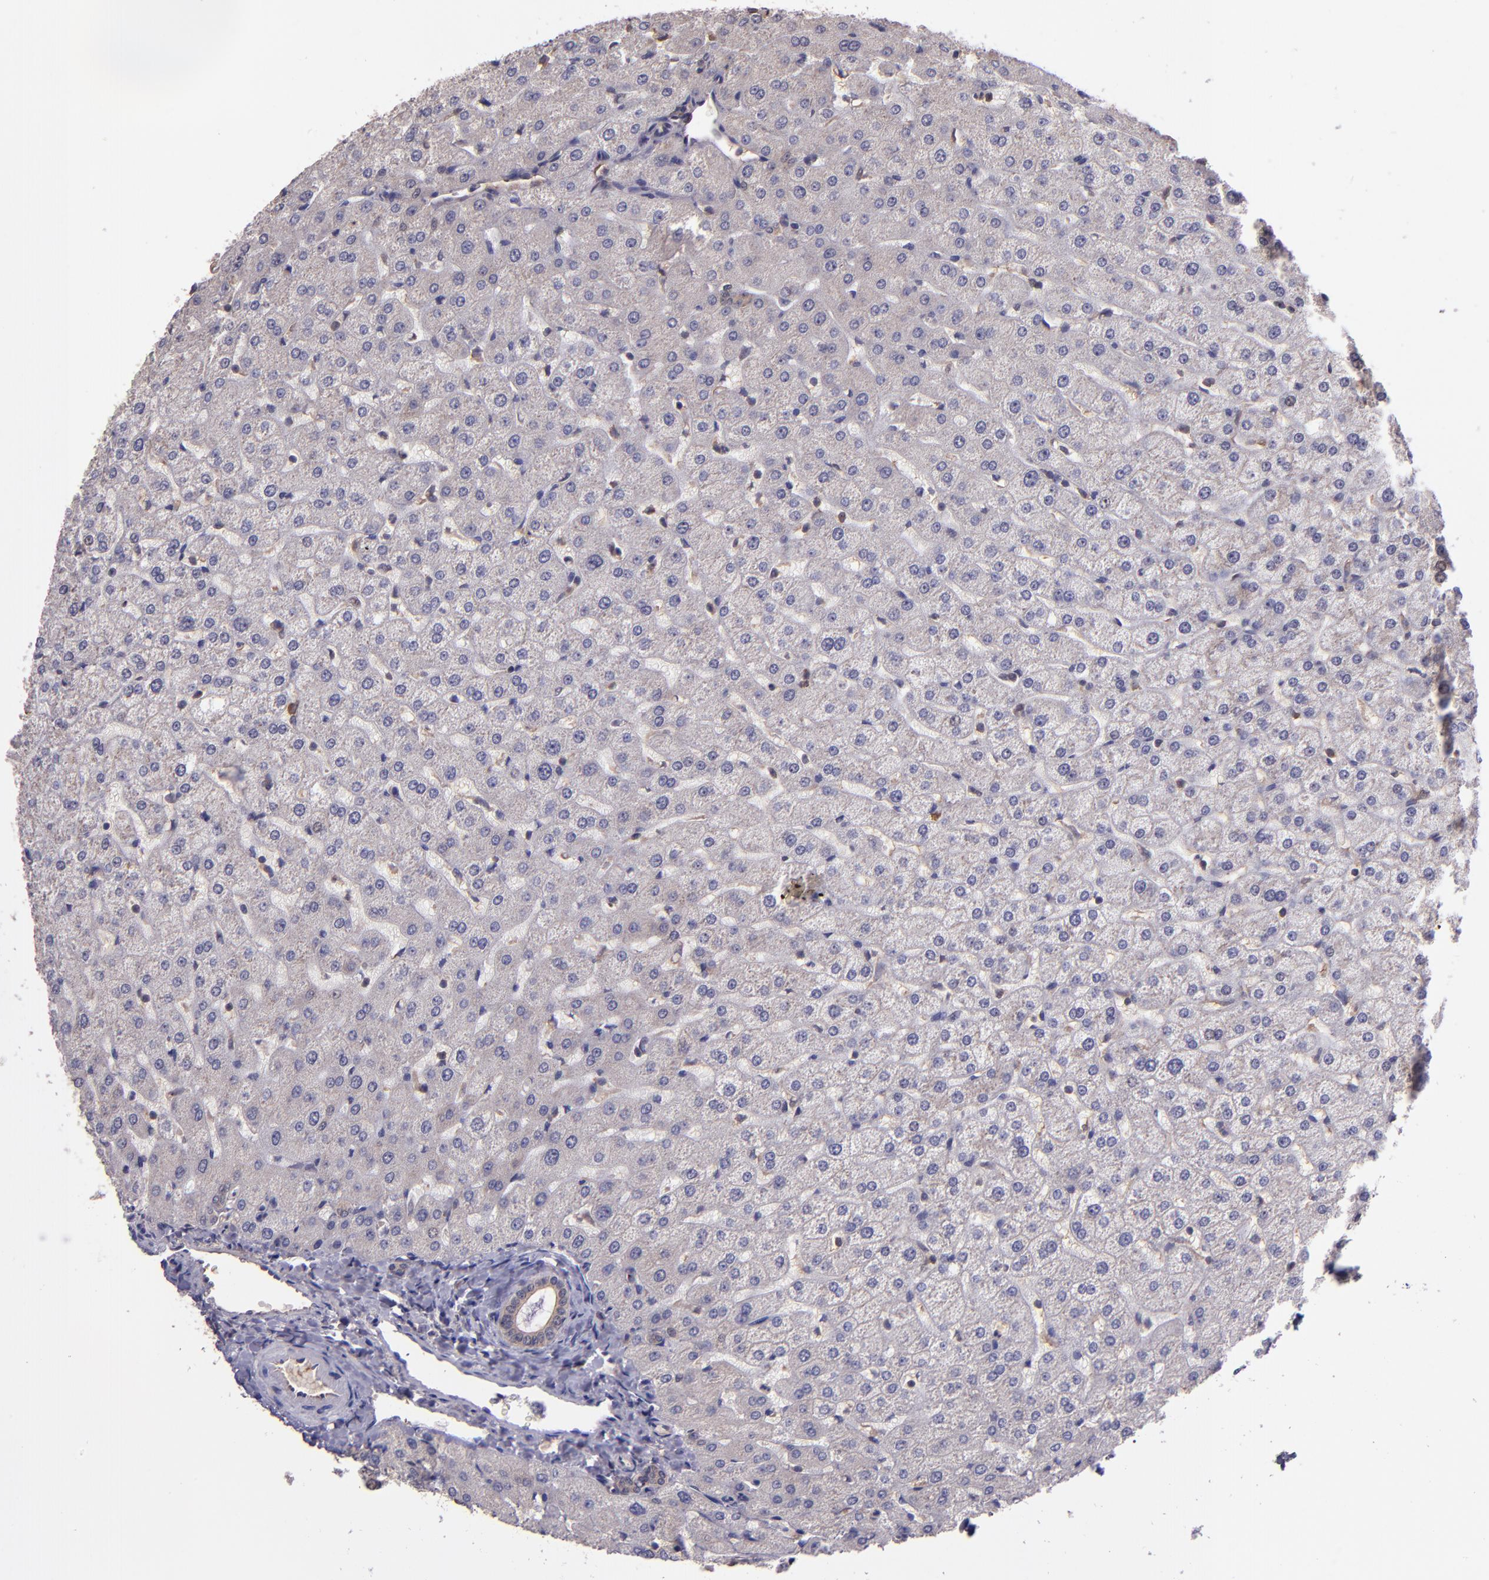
{"staining": {"intensity": "negative", "quantity": "none", "location": "none"}, "tissue": "liver", "cell_type": "Cholangiocytes", "image_type": "normal", "snomed": [{"axis": "morphology", "description": "Normal tissue, NOS"}, {"axis": "morphology", "description": "Fibrosis, NOS"}, {"axis": "topography", "description": "Liver"}], "caption": "Immunohistochemistry (IHC) image of unremarkable liver stained for a protein (brown), which shows no staining in cholangiocytes.", "gene": "USP51", "patient": {"sex": "female", "age": 29}}